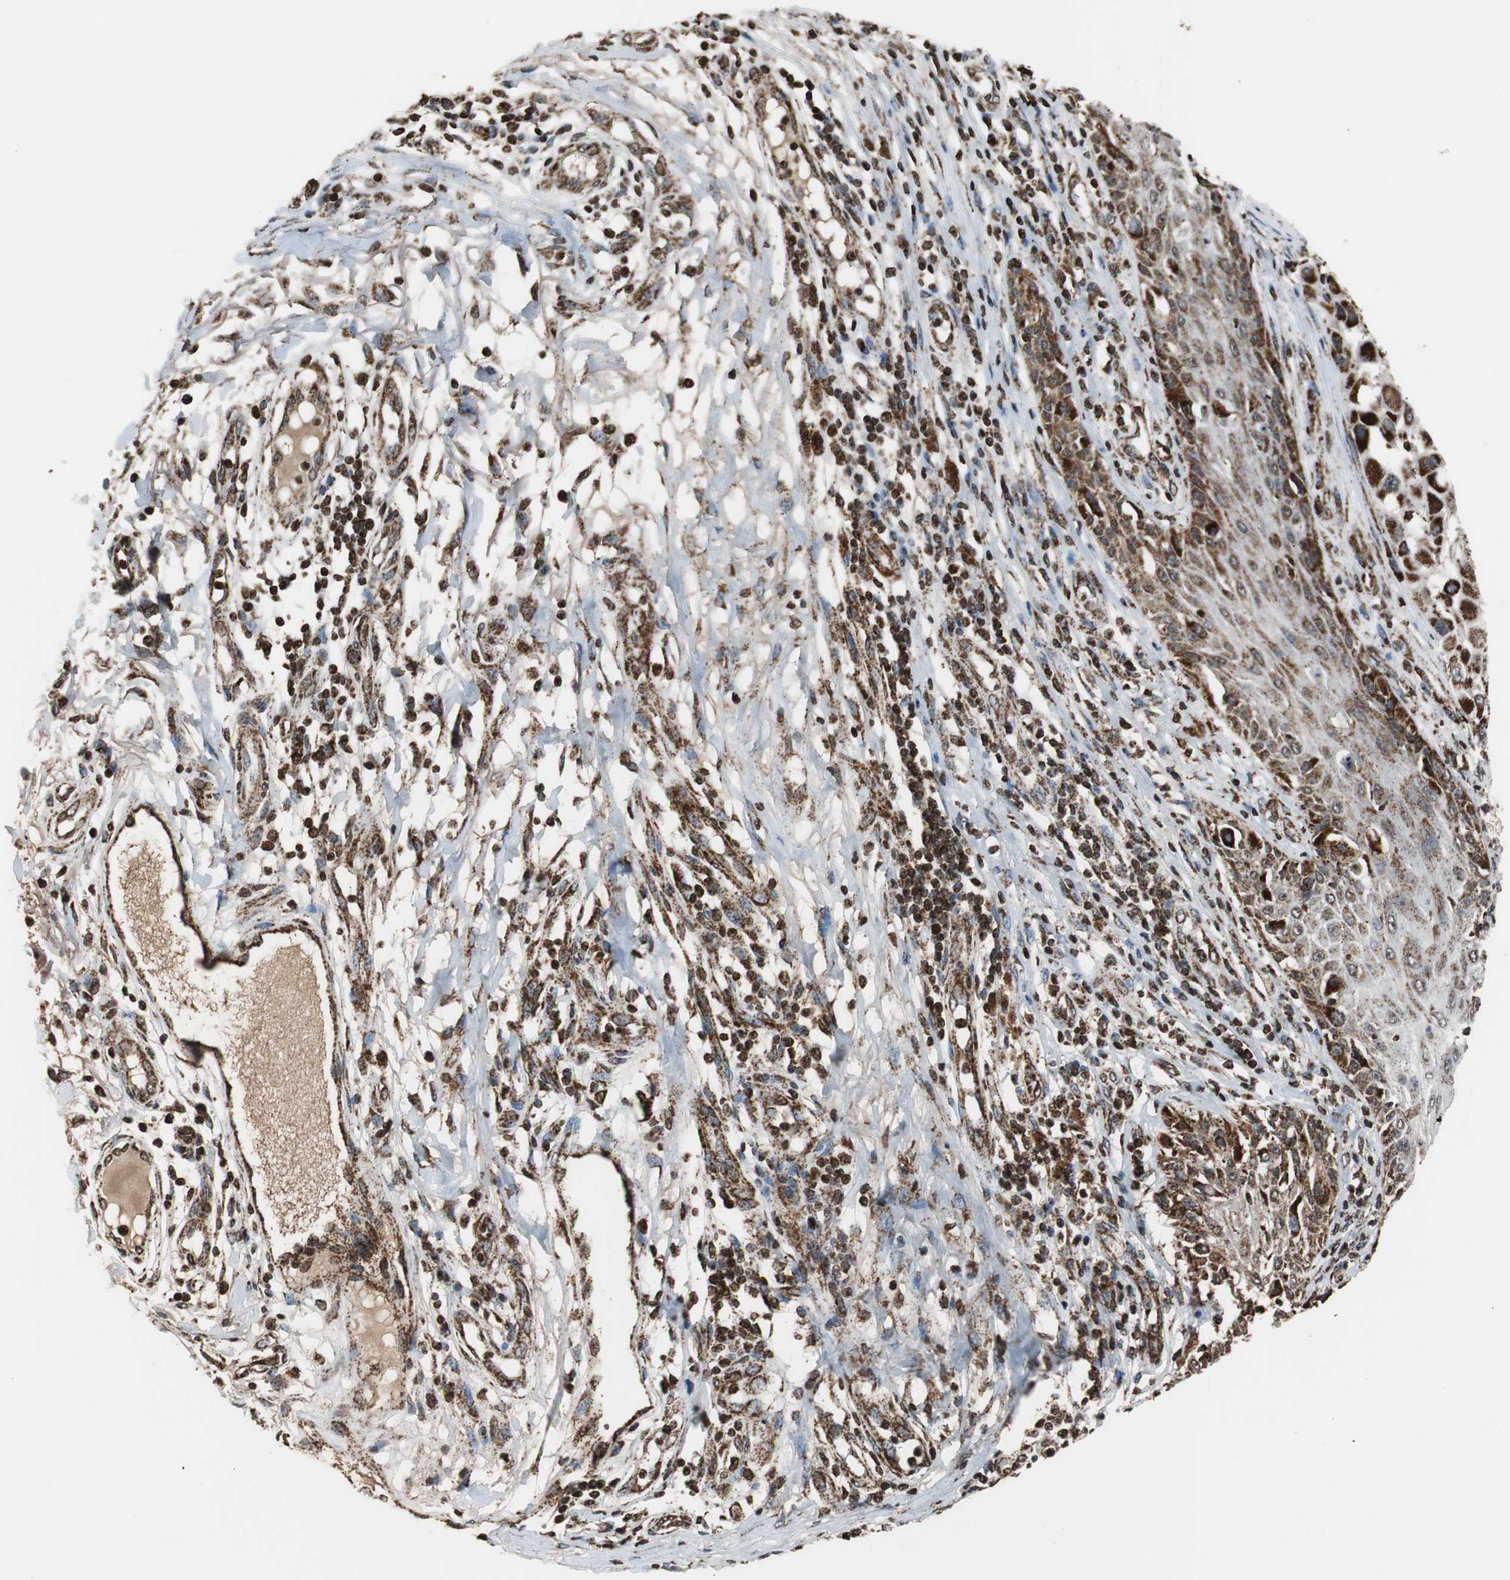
{"staining": {"intensity": "strong", "quantity": ">75%", "location": "cytoplasmic/membranous"}, "tissue": "melanoma", "cell_type": "Tumor cells", "image_type": "cancer", "snomed": [{"axis": "morphology", "description": "Malignant melanoma, NOS"}, {"axis": "topography", "description": "Skin"}], "caption": "This micrograph demonstrates malignant melanoma stained with IHC to label a protein in brown. The cytoplasmic/membranous of tumor cells show strong positivity for the protein. Nuclei are counter-stained blue.", "gene": "HSPA9", "patient": {"sex": "female", "age": 81}}